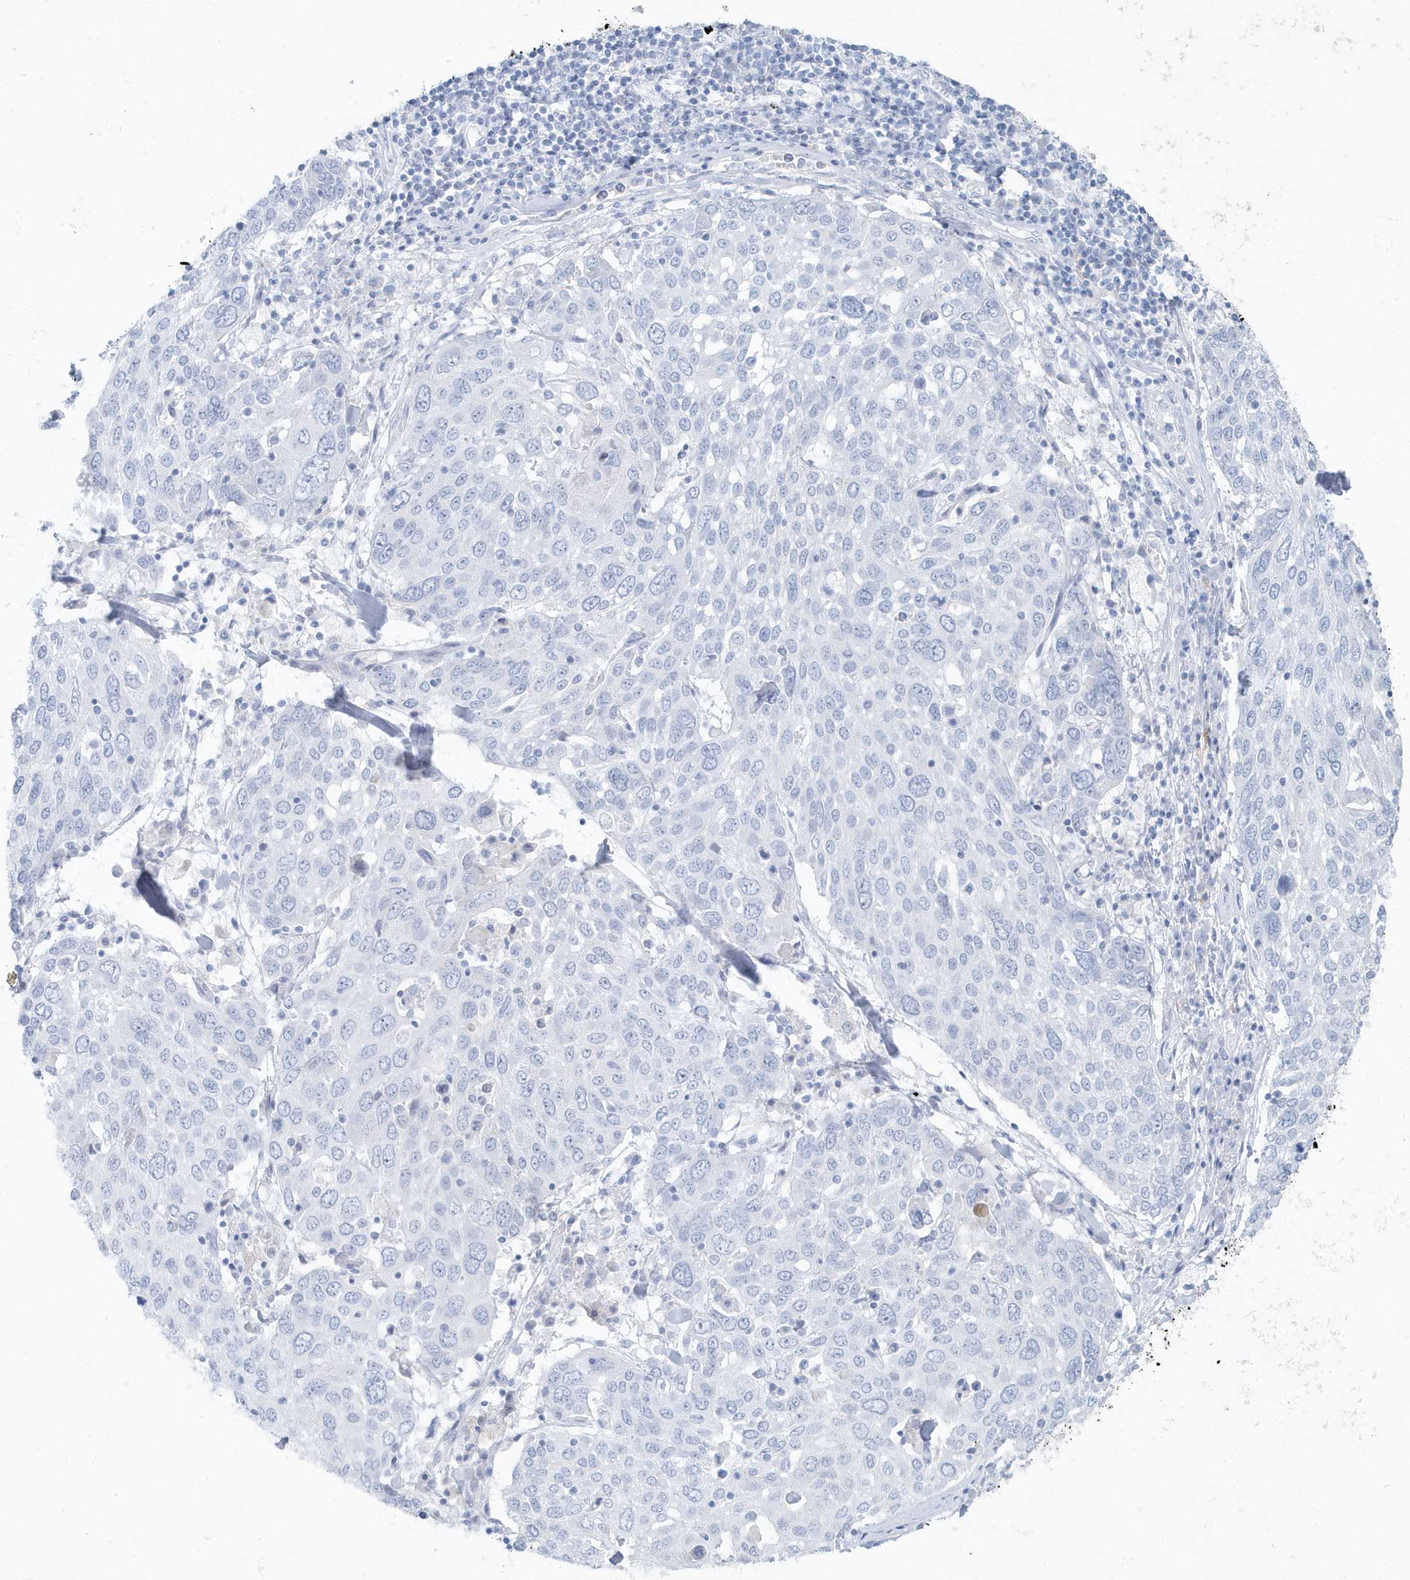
{"staining": {"intensity": "negative", "quantity": "none", "location": "none"}, "tissue": "lung cancer", "cell_type": "Tumor cells", "image_type": "cancer", "snomed": [{"axis": "morphology", "description": "Squamous cell carcinoma, NOS"}, {"axis": "topography", "description": "Lung"}], "caption": "Lung cancer was stained to show a protein in brown. There is no significant expression in tumor cells.", "gene": "FAM98A", "patient": {"sex": "male", "age": 65}}